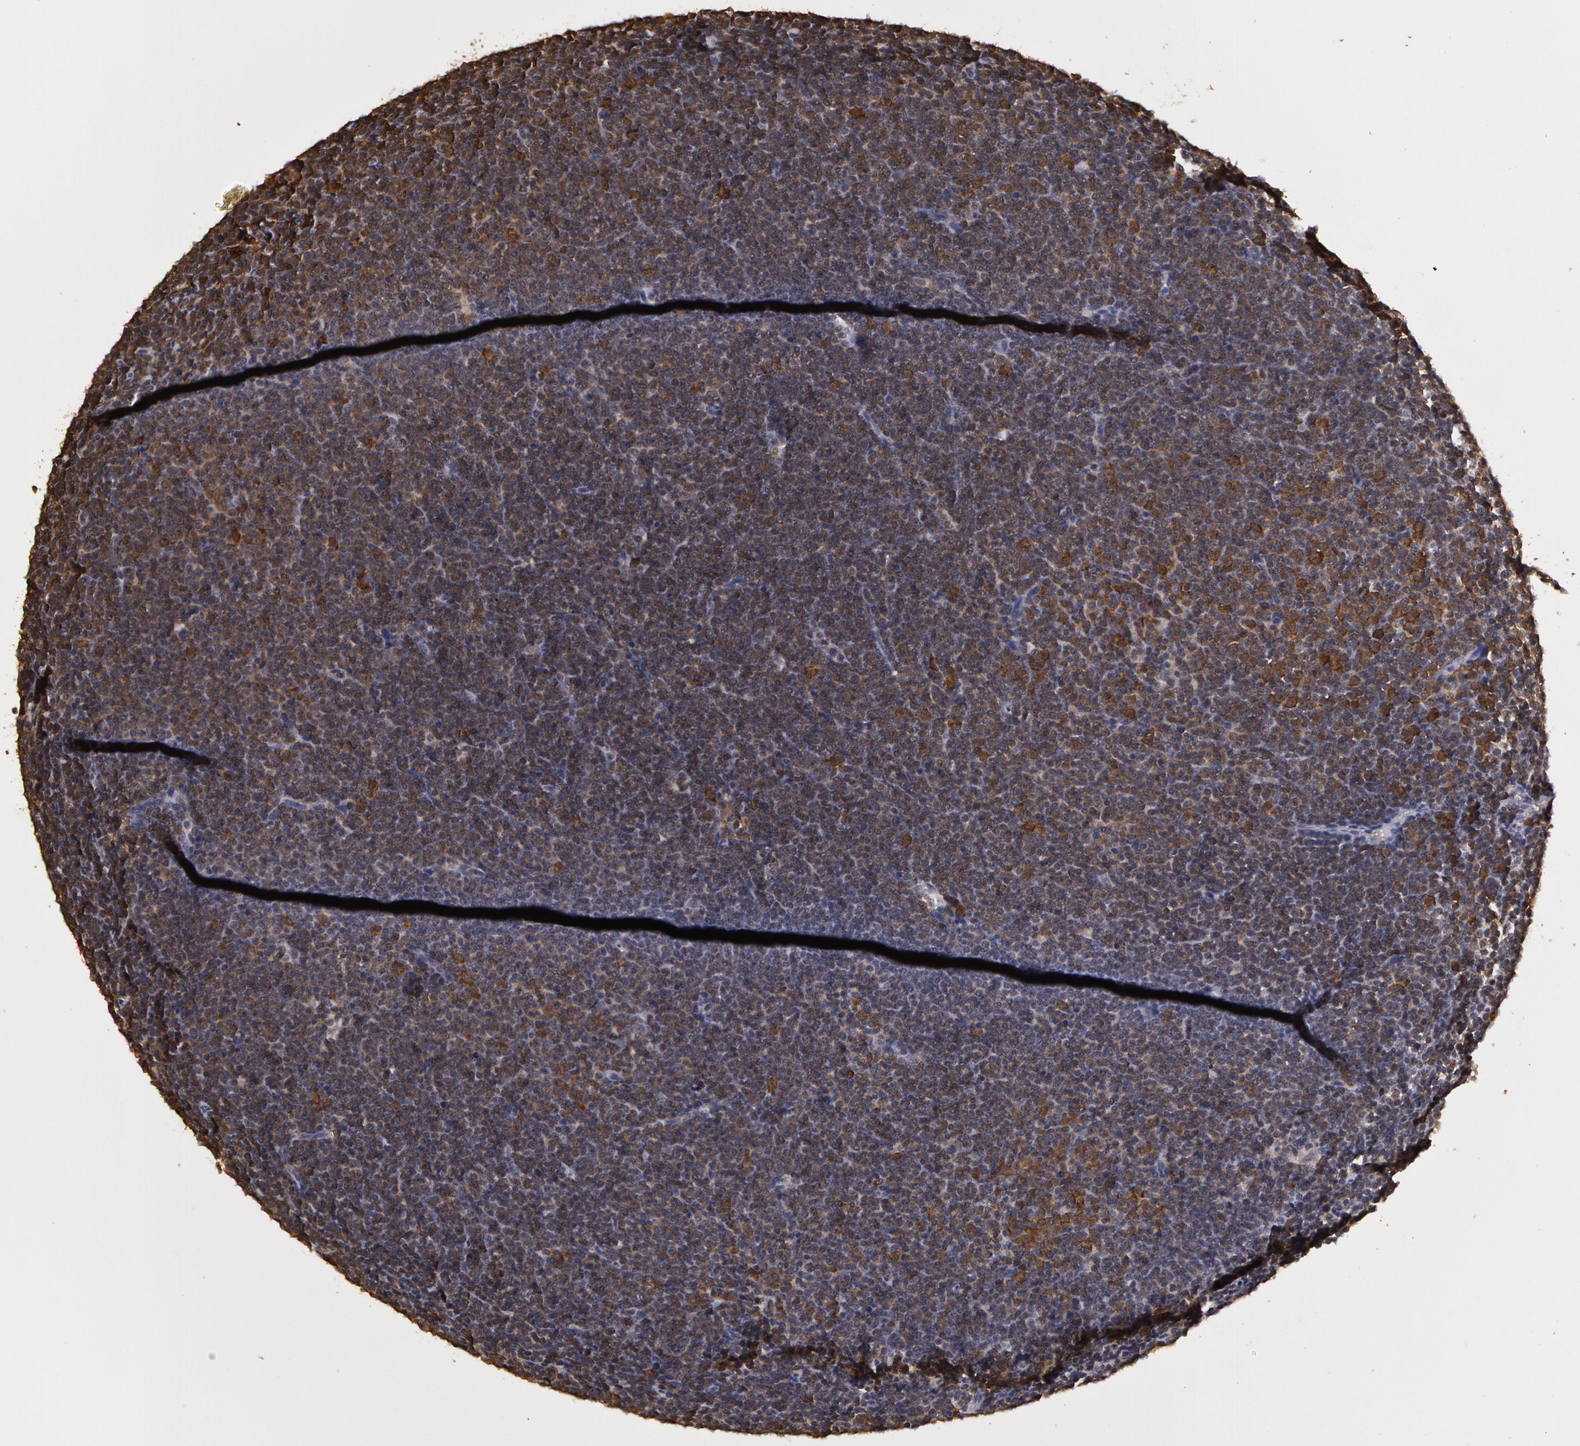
{"staining": {"intensity": "weak", "quantity": "<25%", "location": "cytoplasmic/membranous"}, "tissue": "lymphoma", "cell_type": "Tumor cells", "image_type": "cancer", "snomed": [{"axis": "morphology", "description": "Malignant lymphoma, non-Hodgkin's type, Low grade"}, {"axis": "topography", "description": "Lymph node"}], "caption": "The histopathology image demonstrates no staining of tumor cells in low-grade malignant lymphoma, non-Hodgkin's type. The staining is performed using DAB (3,3'-diaminobenzidine) brown chromogen with nuclei counter-stained in using hematoxylin.", "gene": "AHSA1", "patient": {"sex": "female", "age": 69}}